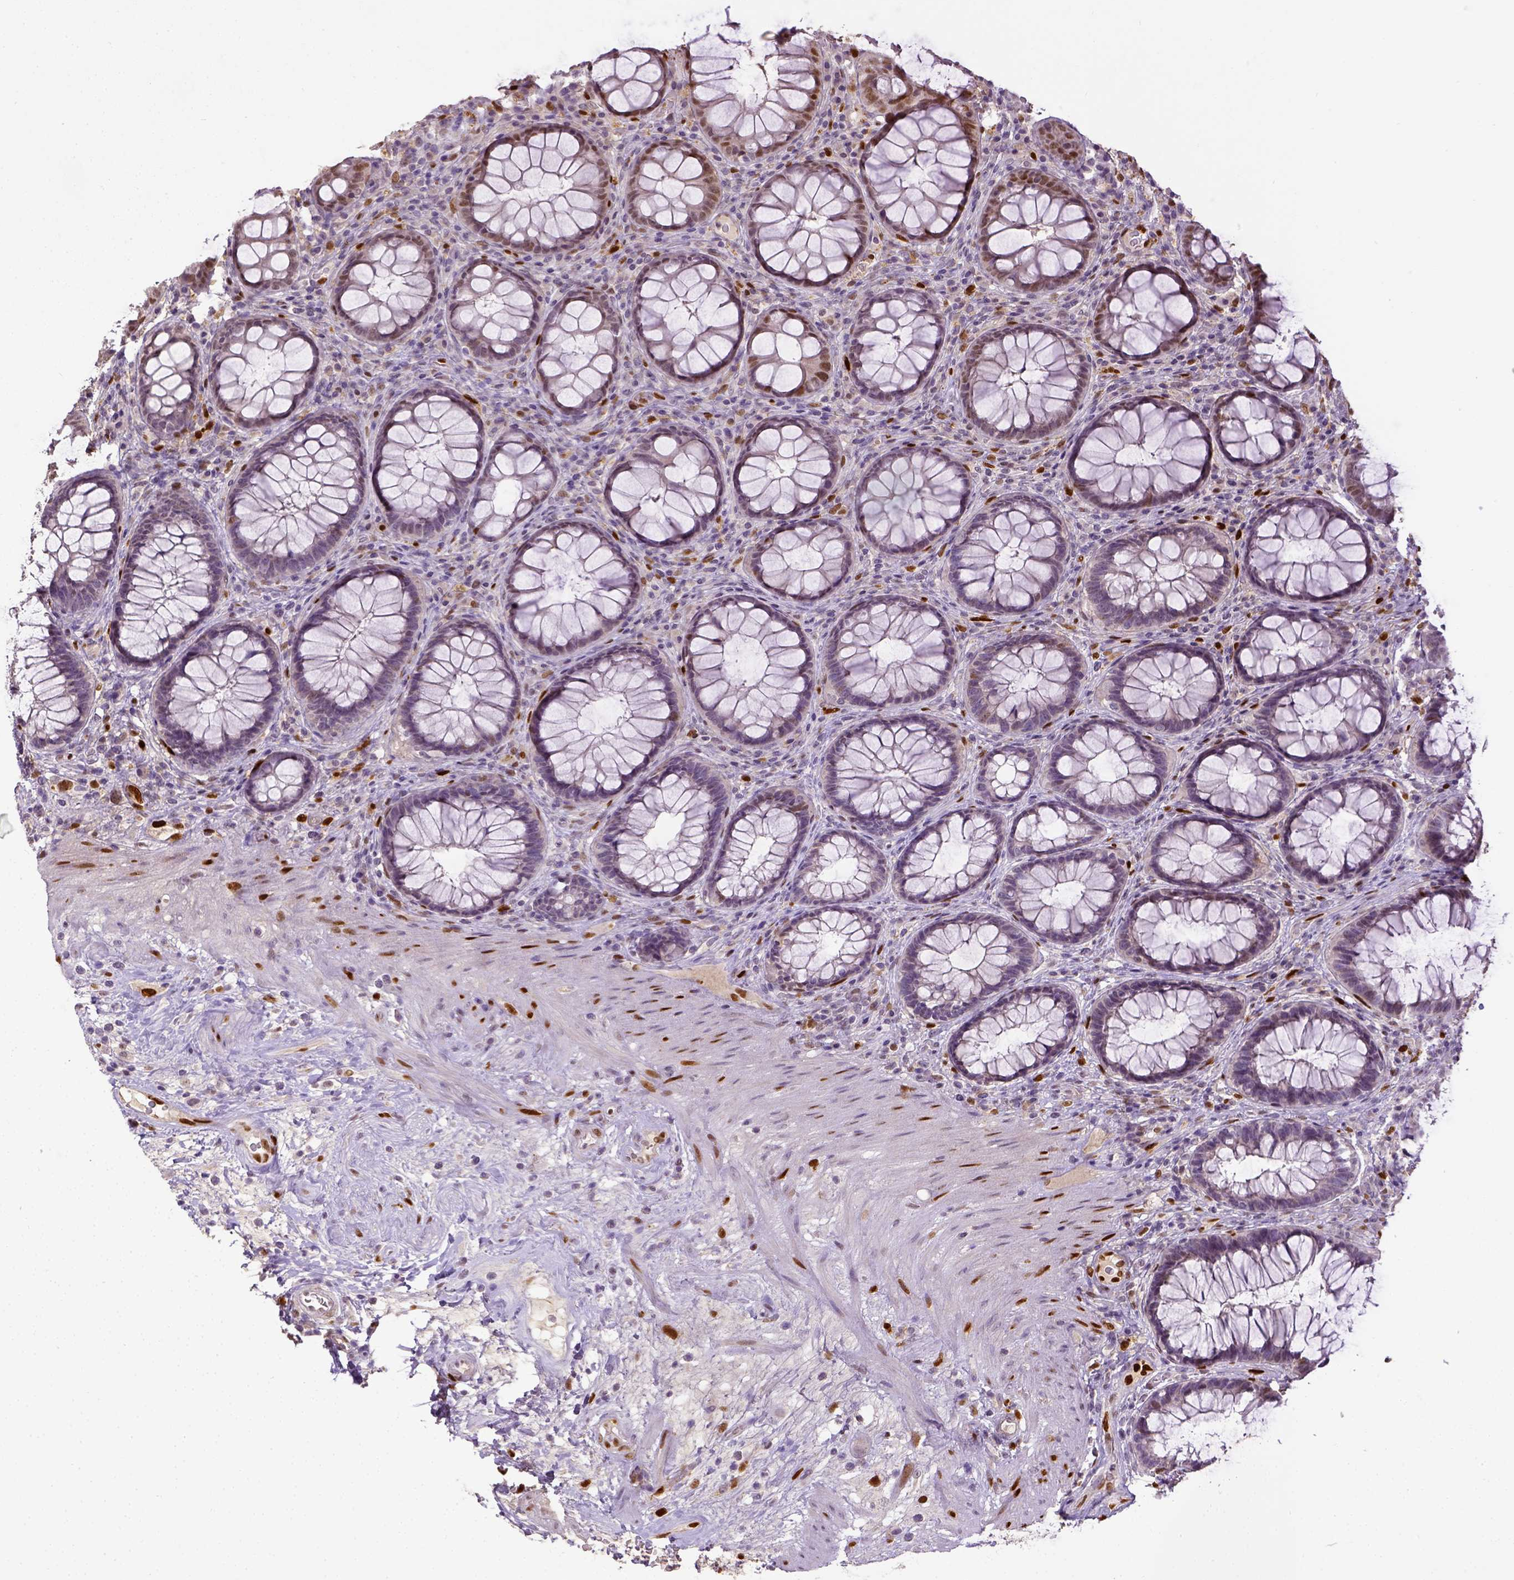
{"staining": {"intensity": "moderate", "quantity": "25%-75%", "location": "nuclear"}, "tissue": "rectum", "cell_type": "Glandular cells", "image_type": "normal", "snomed": [{"axis": "morphology", "description": "Normal tissue, NOS"}, {"axis": "topography", "description": "Rectum"}], "caption": "Unremarkable rectum reveals moderate nuclear staining in approximately 25%-75% of glandular cells (brown staining indicates protein expression, while blue staining denotes nuclei)..", "gene": "CDKN1A", "patient": {"sex": "male", "age": 72}}